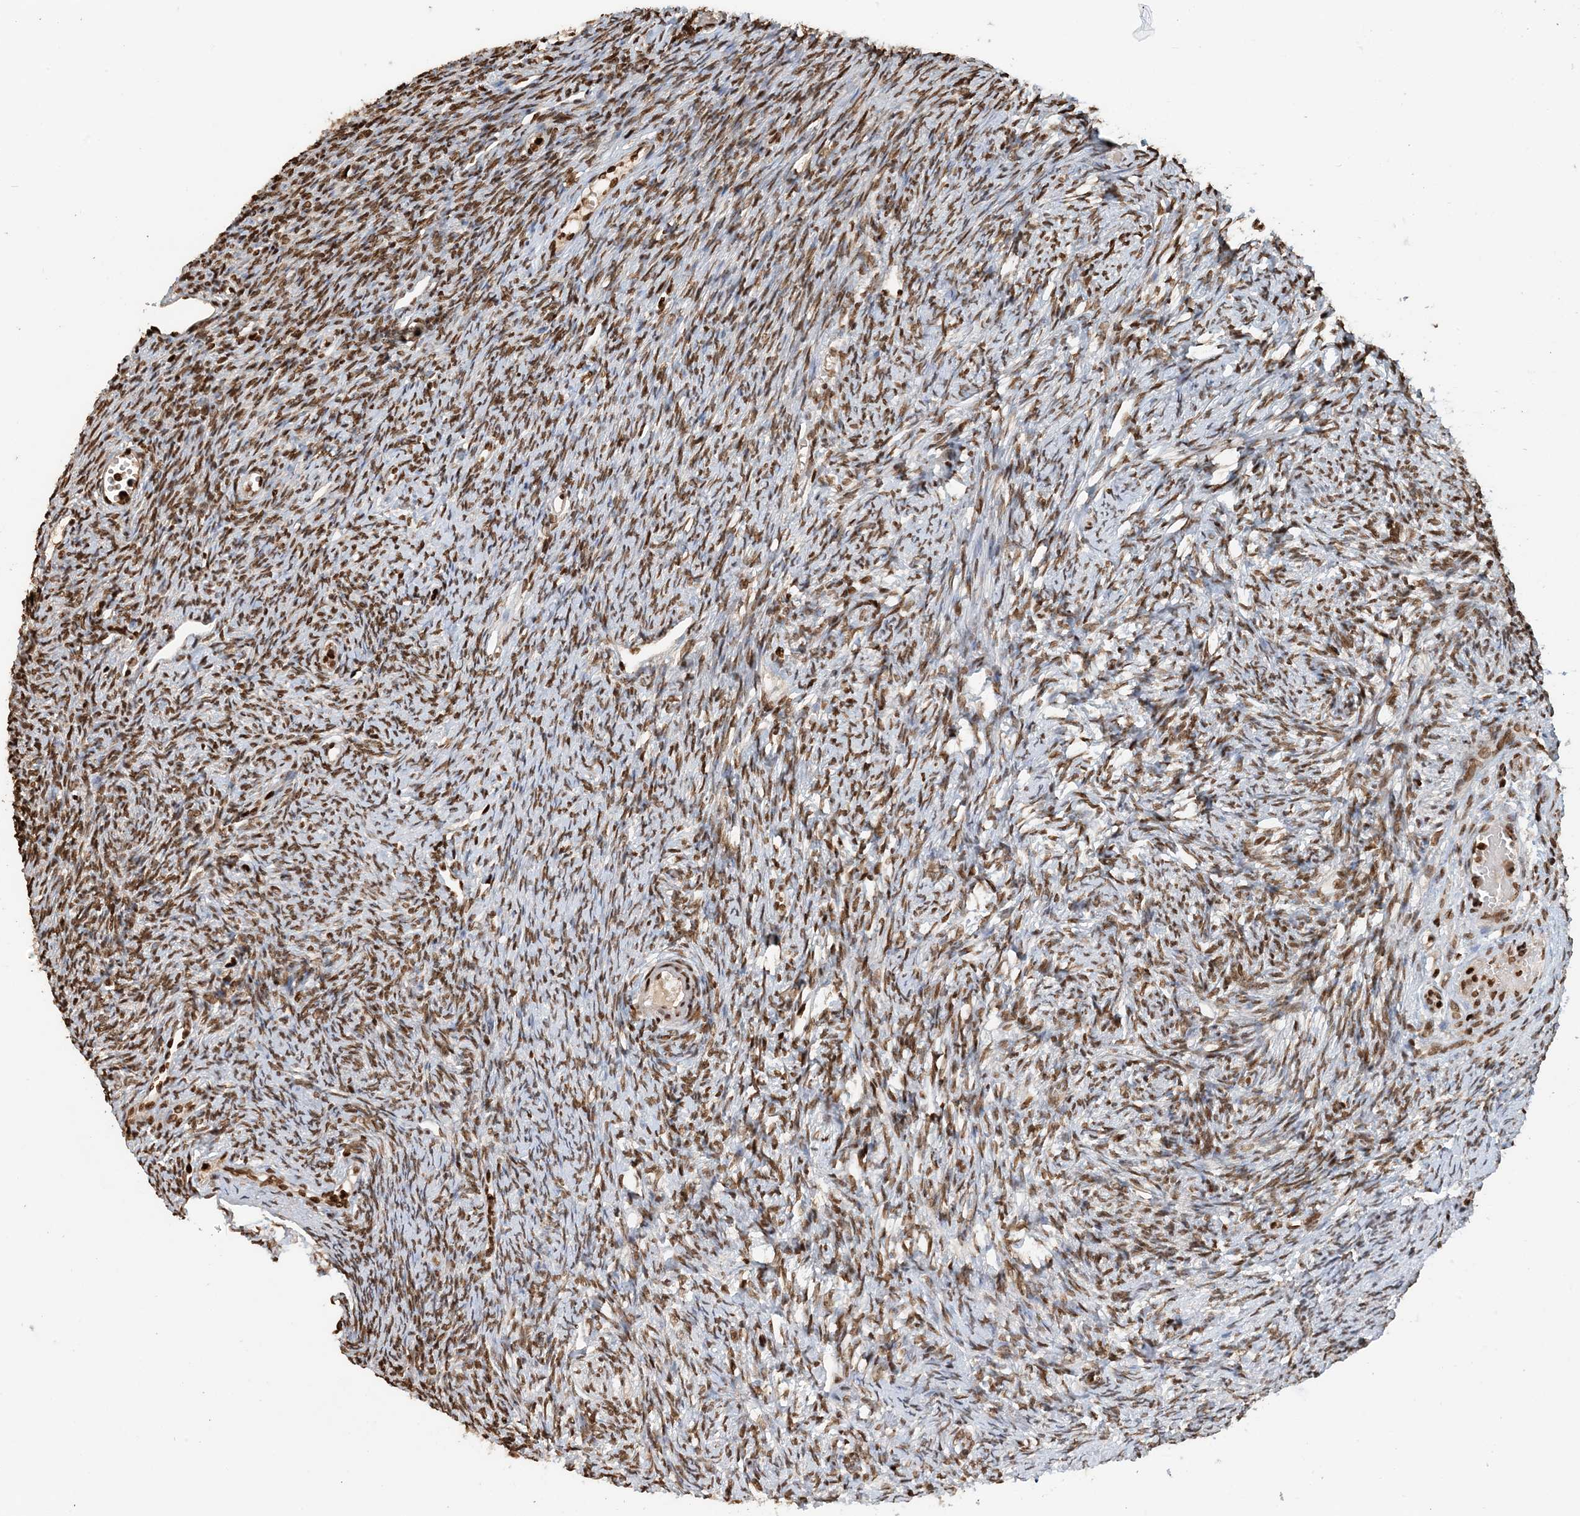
{"staining": {"intensity": "moderate", "quantity": ">75%", "location": "nuclear"}, "tissue": "ovary", "cell_type": "Ovarian stroma cells", "image_type": "normal", "snomed": [{"axis": "morphology", "description": "Normal tissue, NOS"}, {"axis": "morphology", "description": "Cyst, NOS"}, {"axis": "topography", "description": "Ovary"}], "caption": "Human ovary stained for a protein (brown) shows moderate nuclear positive staining in about >75% of ovarian stroma cells.", "gene": "H3", "patient": {"sex": "female", "age": 33}}